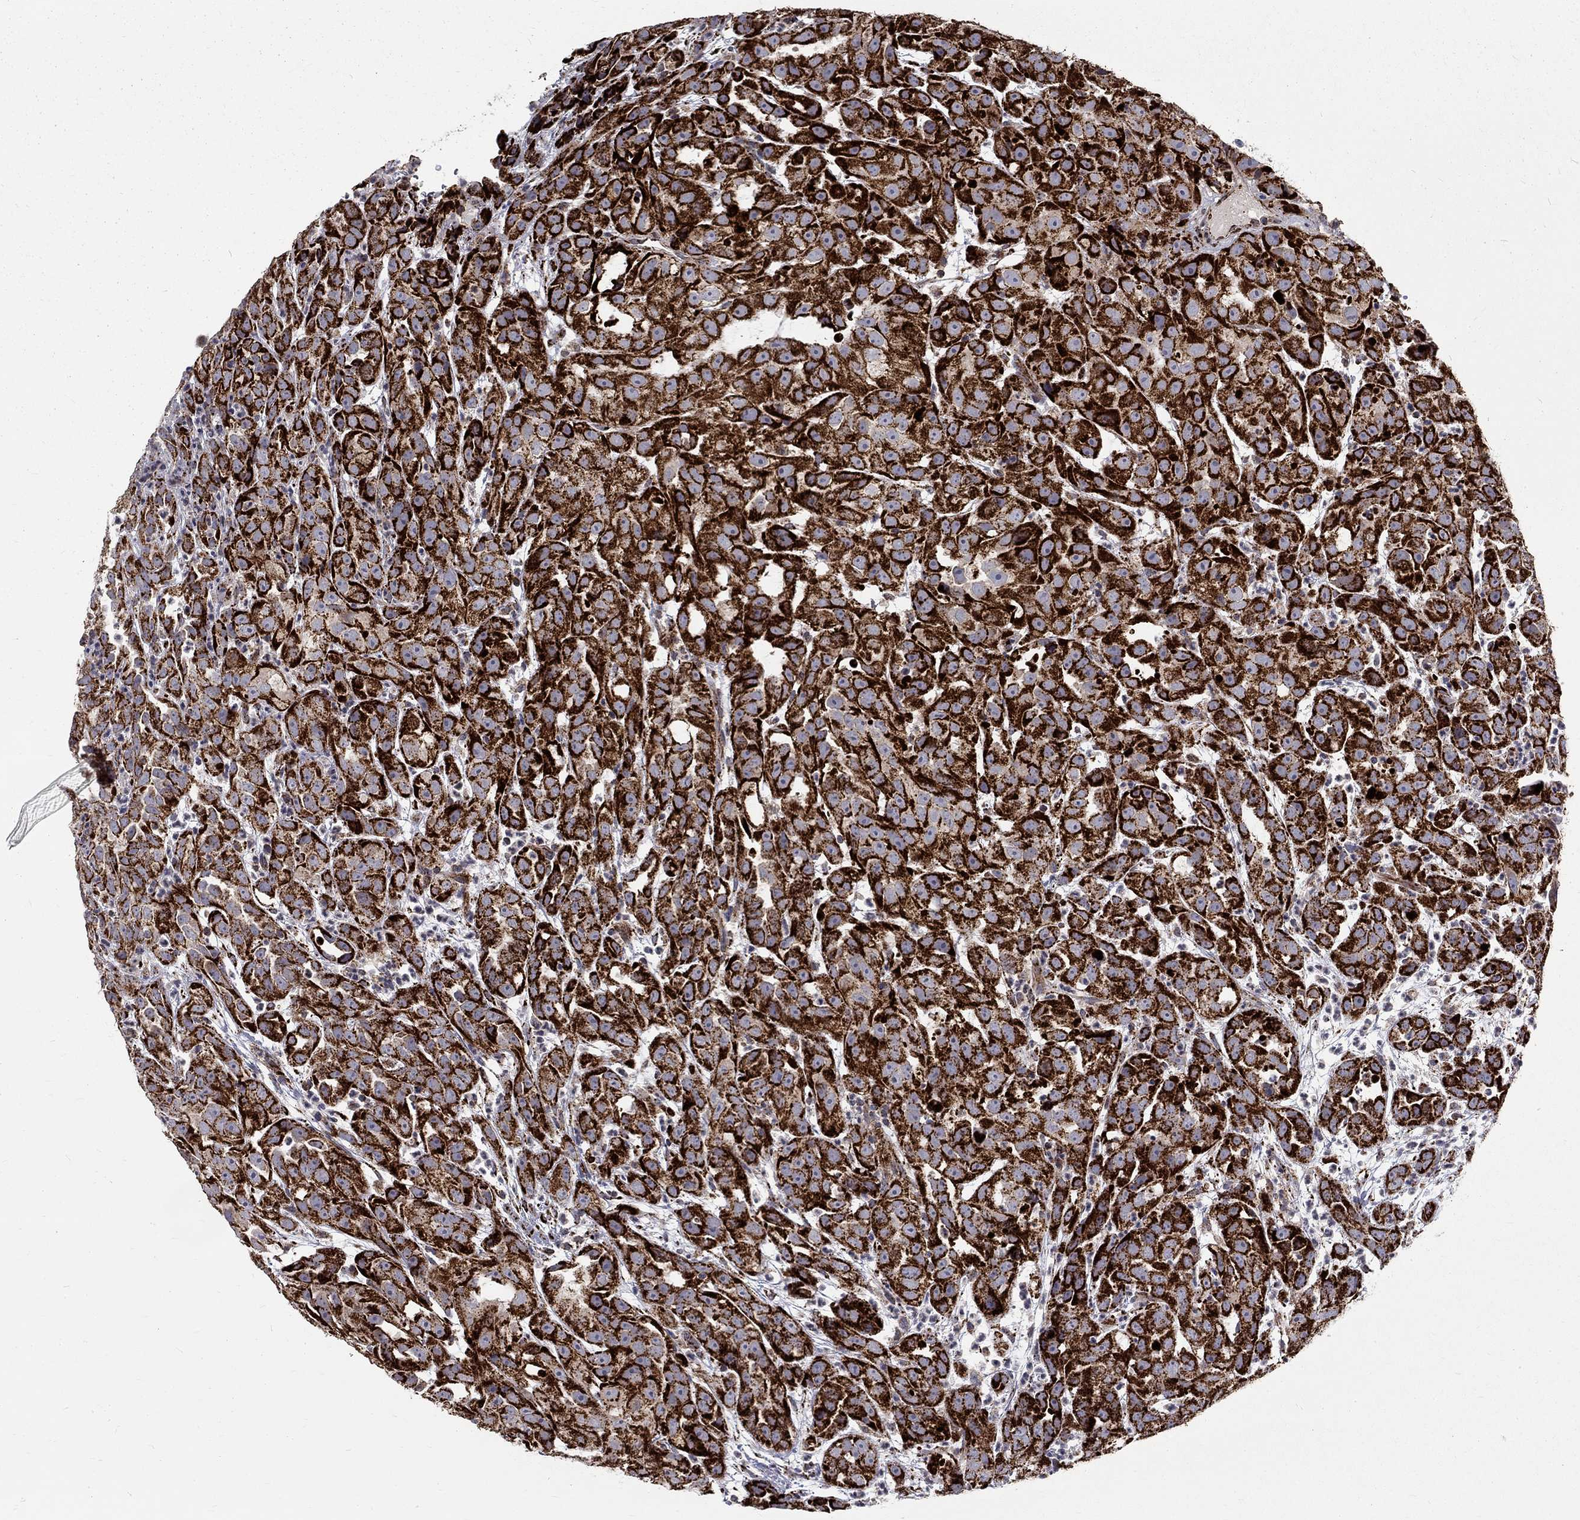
{"staining": {"intensity": "strong", "quantity": ">75%", "location": "cytoplasmic/membranous"}, "tissue": "urothelial cancer", "cell_type": "Tumor cells", "image_type": "cancer", "snomed": [{"axis": "morphology", "description": "Urothelial carcinoma, High grade"}, {"axis": "topography", "description": "Urinary bladder"}], "caption": "Approximately >75% of tumor cells in urothelial carcinoma (high-grade) show strong cytoplasmic/membranous protein staining as visualized by brown immunohistochemical staining.", "gene": "ALDH1B1", "patient": {"sex": "female", "age": 41}}